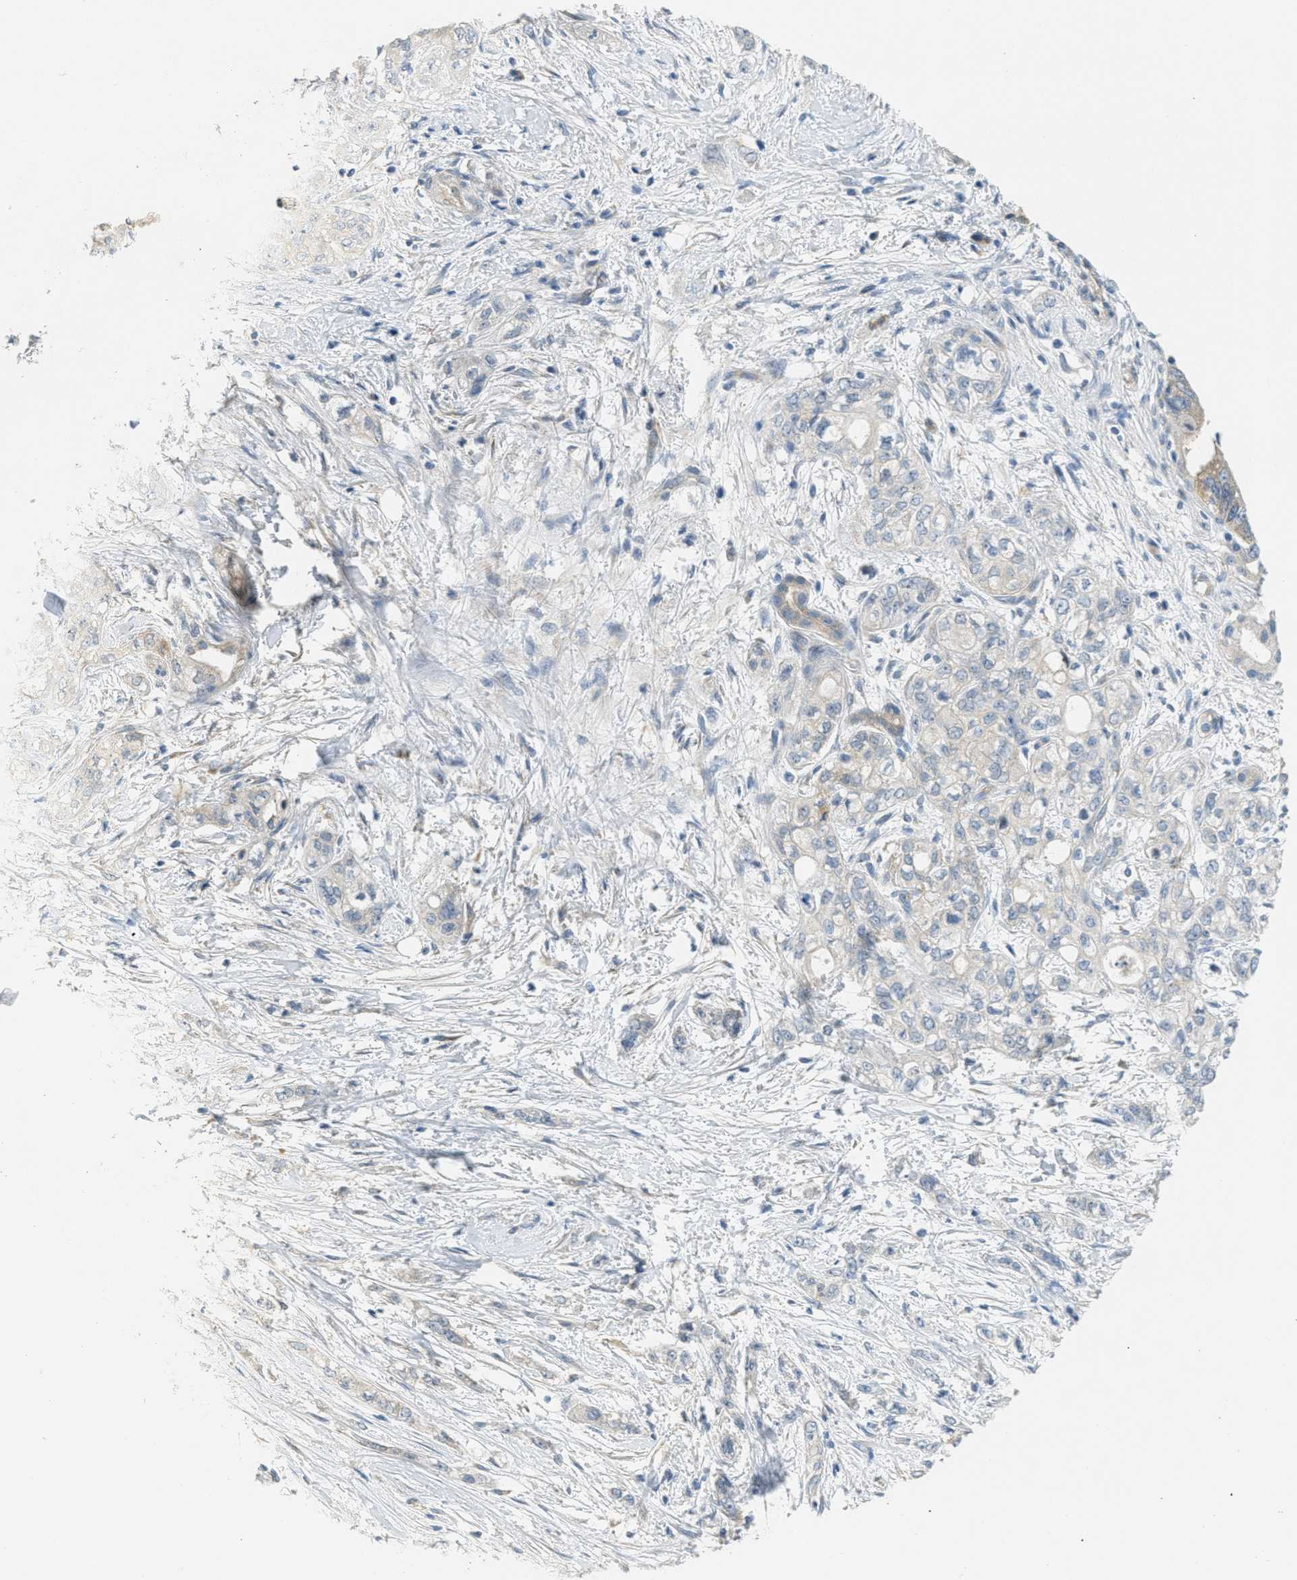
{"staining": {"intensity": "negative", "quantity": "none", "location": "none"}, "tissue": "pancreatic cancer", "cell_type": "Tumor cells", "image_type": "cancer", "snomed": [{"axis": "morphology", "description": "Adenocarcinoma, NOS"}, {"axis": "topography", "description": "Pancreas"}], "caption": "There is no significant expression in tumor cells of adenocarcinoma (pancreatic).", "gene": "ZFYVE9", "patient": {"sex": "male", "age": 70}}